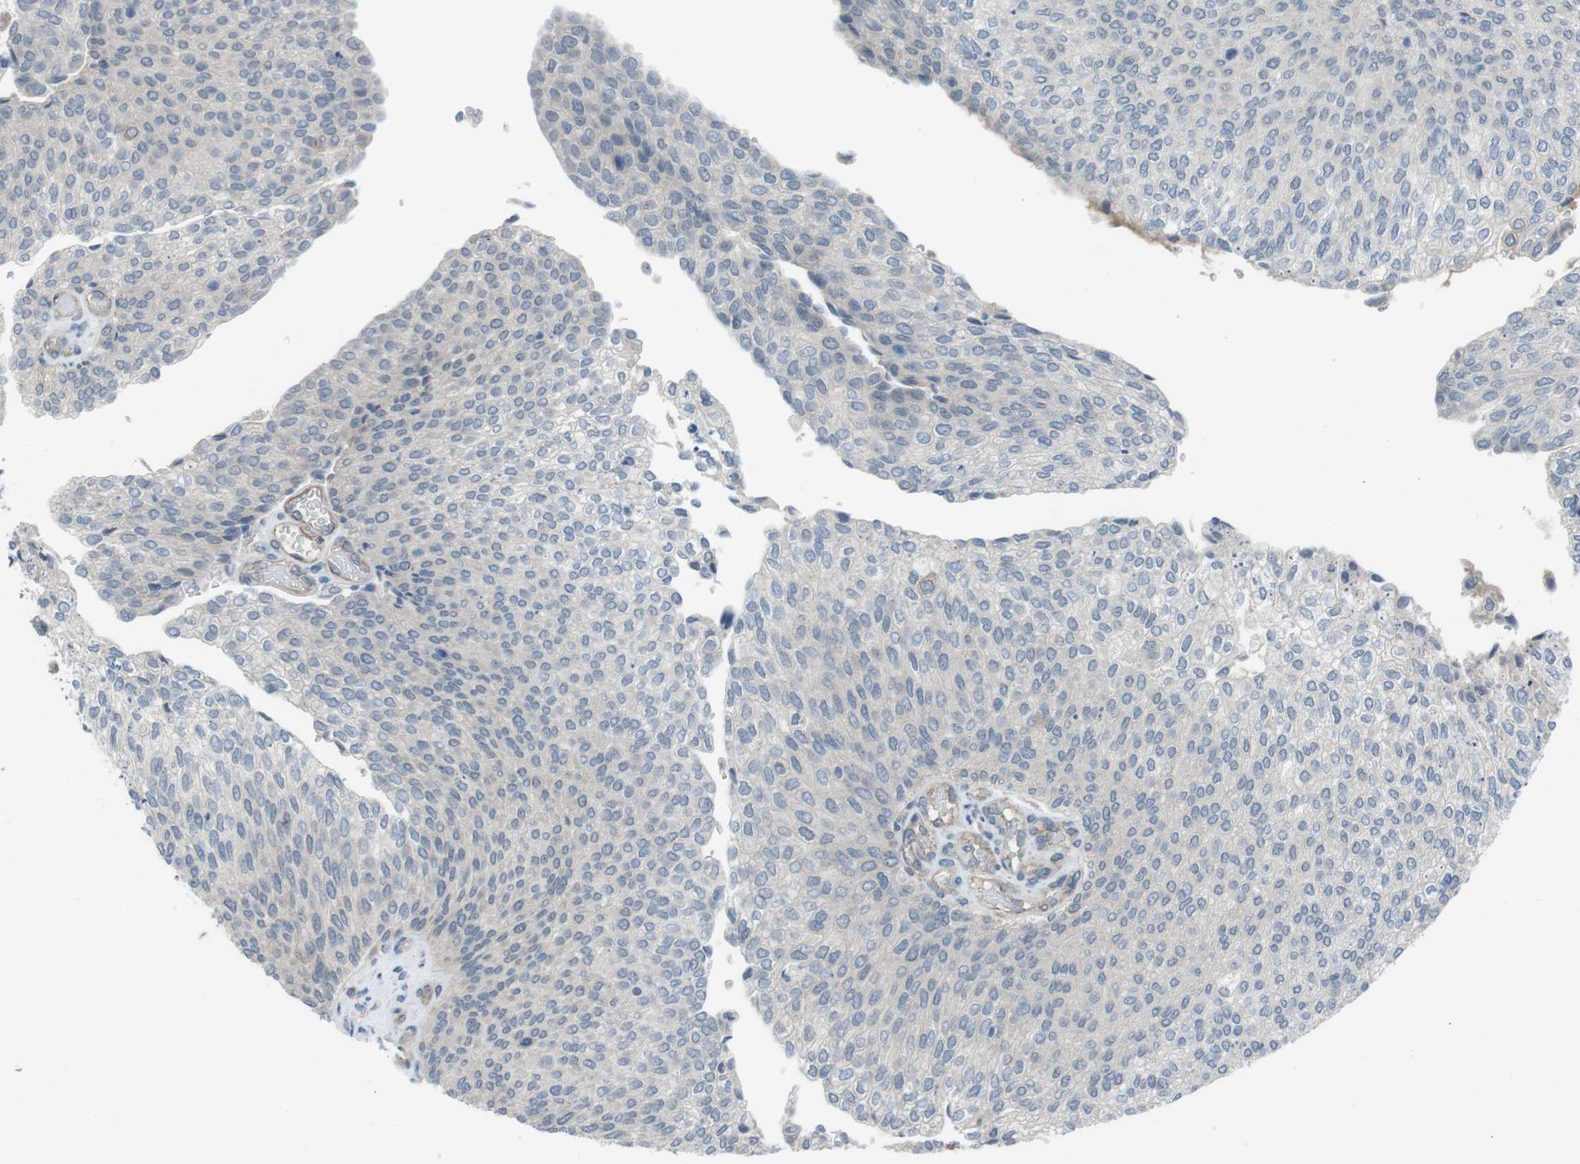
{"staining": {"intensity": "negative", "quantity": "none", "location": "none"}, "tissue": "urothelial cancer", "cell_type": "Tumor cells", "image_type": "cancer", "snomed": [{"axis": "morphology", "description": "Urothelial carcinoma, Low grade"}, {"axis": "topography", "description": "Urinary bladder"}], "caption": "The histopathology image shows no significant expression in tumor cells of low-grade urothelial carcinoma. (Brightfield microscopy of DAB IHC at high magnification).", "gene": "ANK2", "patient": {"sex": "female", "age": 79}}